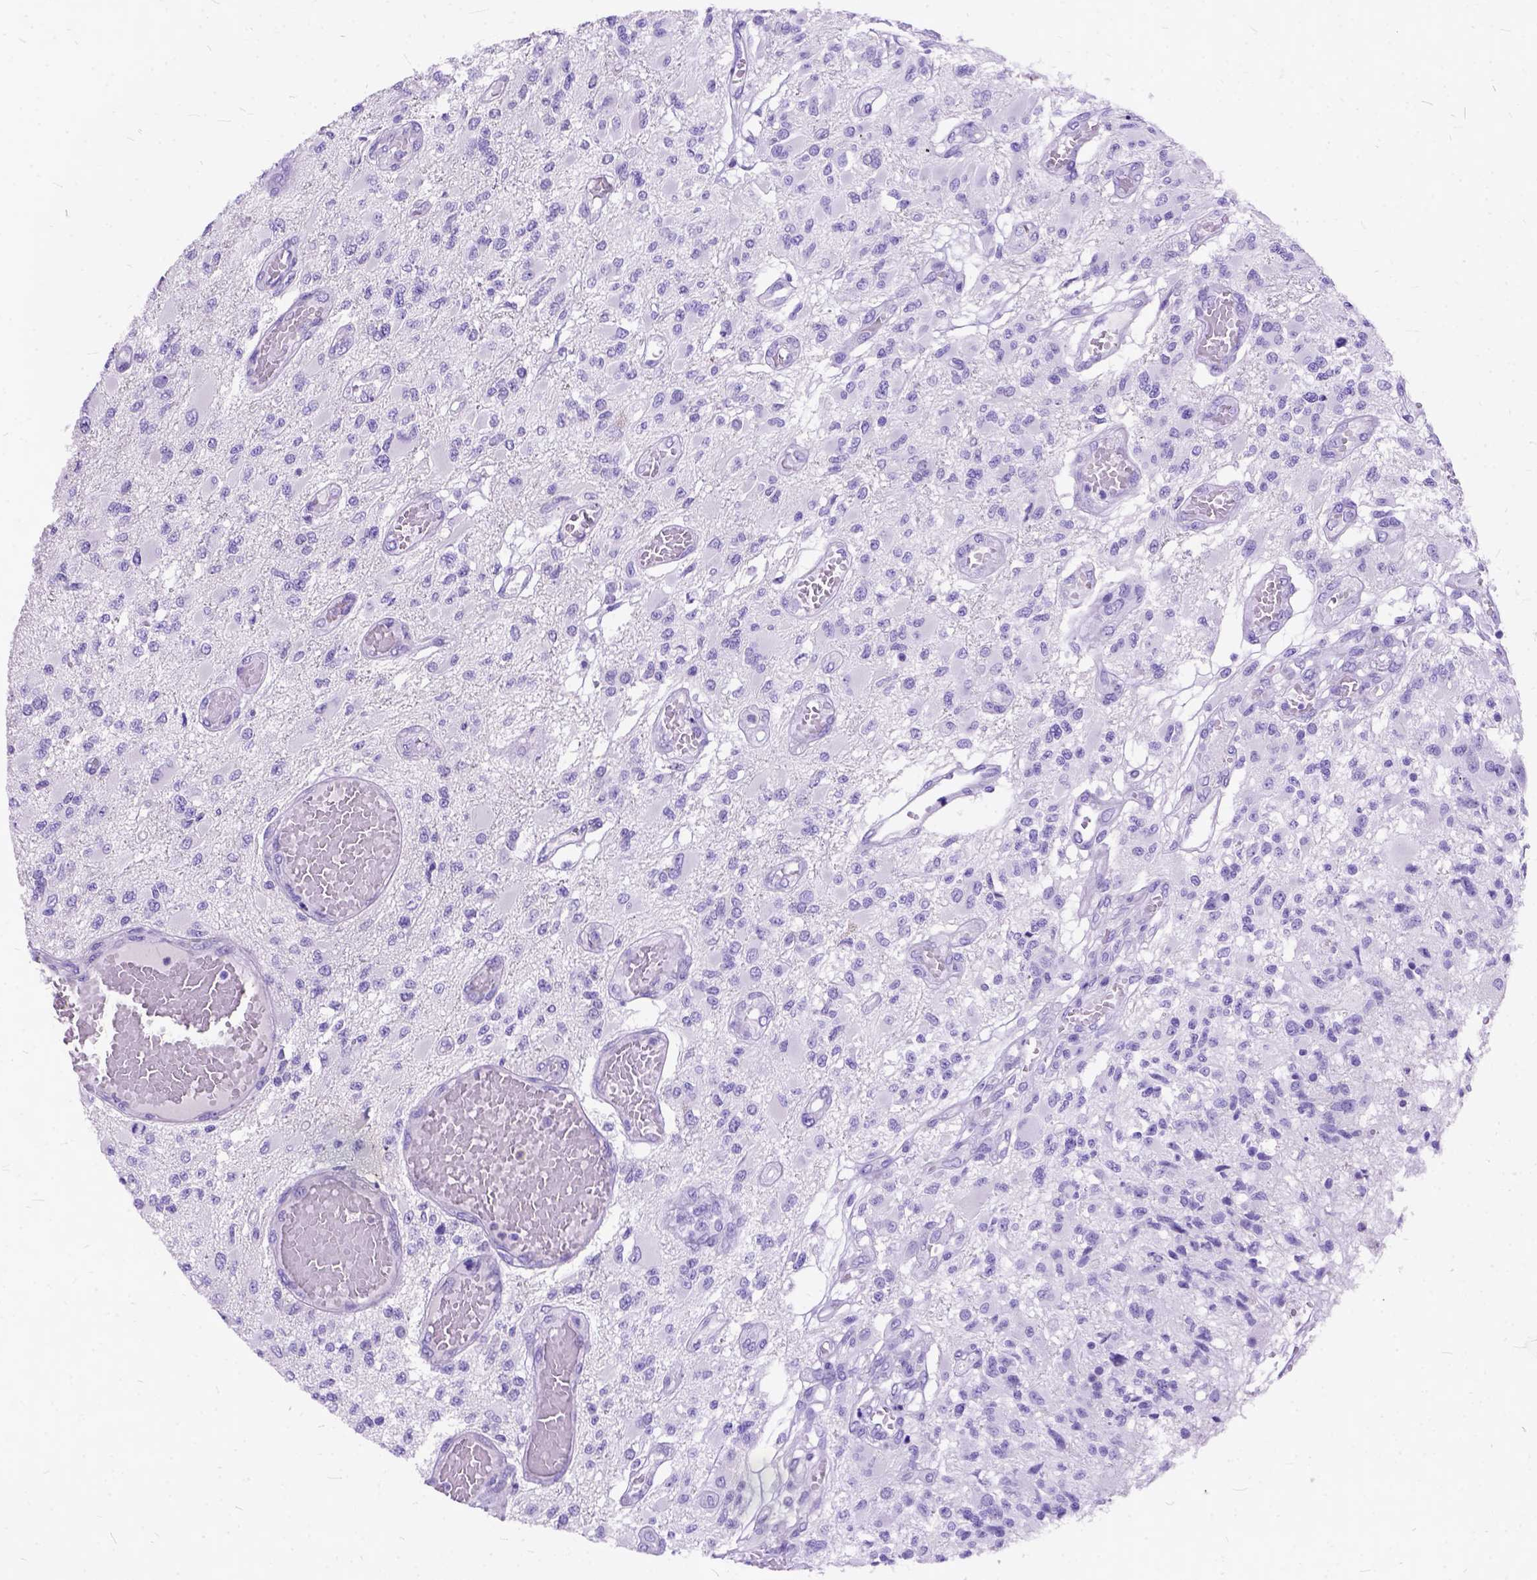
{"staining": {"intensity": "negative", "quantity": "none", "location": "none"}, "tissue": "glioma", "cell_type": "Tumor cells", "image_type": "cancer", "snomed": [{"axis": "morphology", "description": "Glioma, malignant, High grade"}, {"axis": "topography", "description": "Brain"}], "caption": "Histopathology image shows no significant protein staining in tumor cells of glioma.", "gene": "C1QTNF3", "patient": {"sex": "female", "age": 63}}